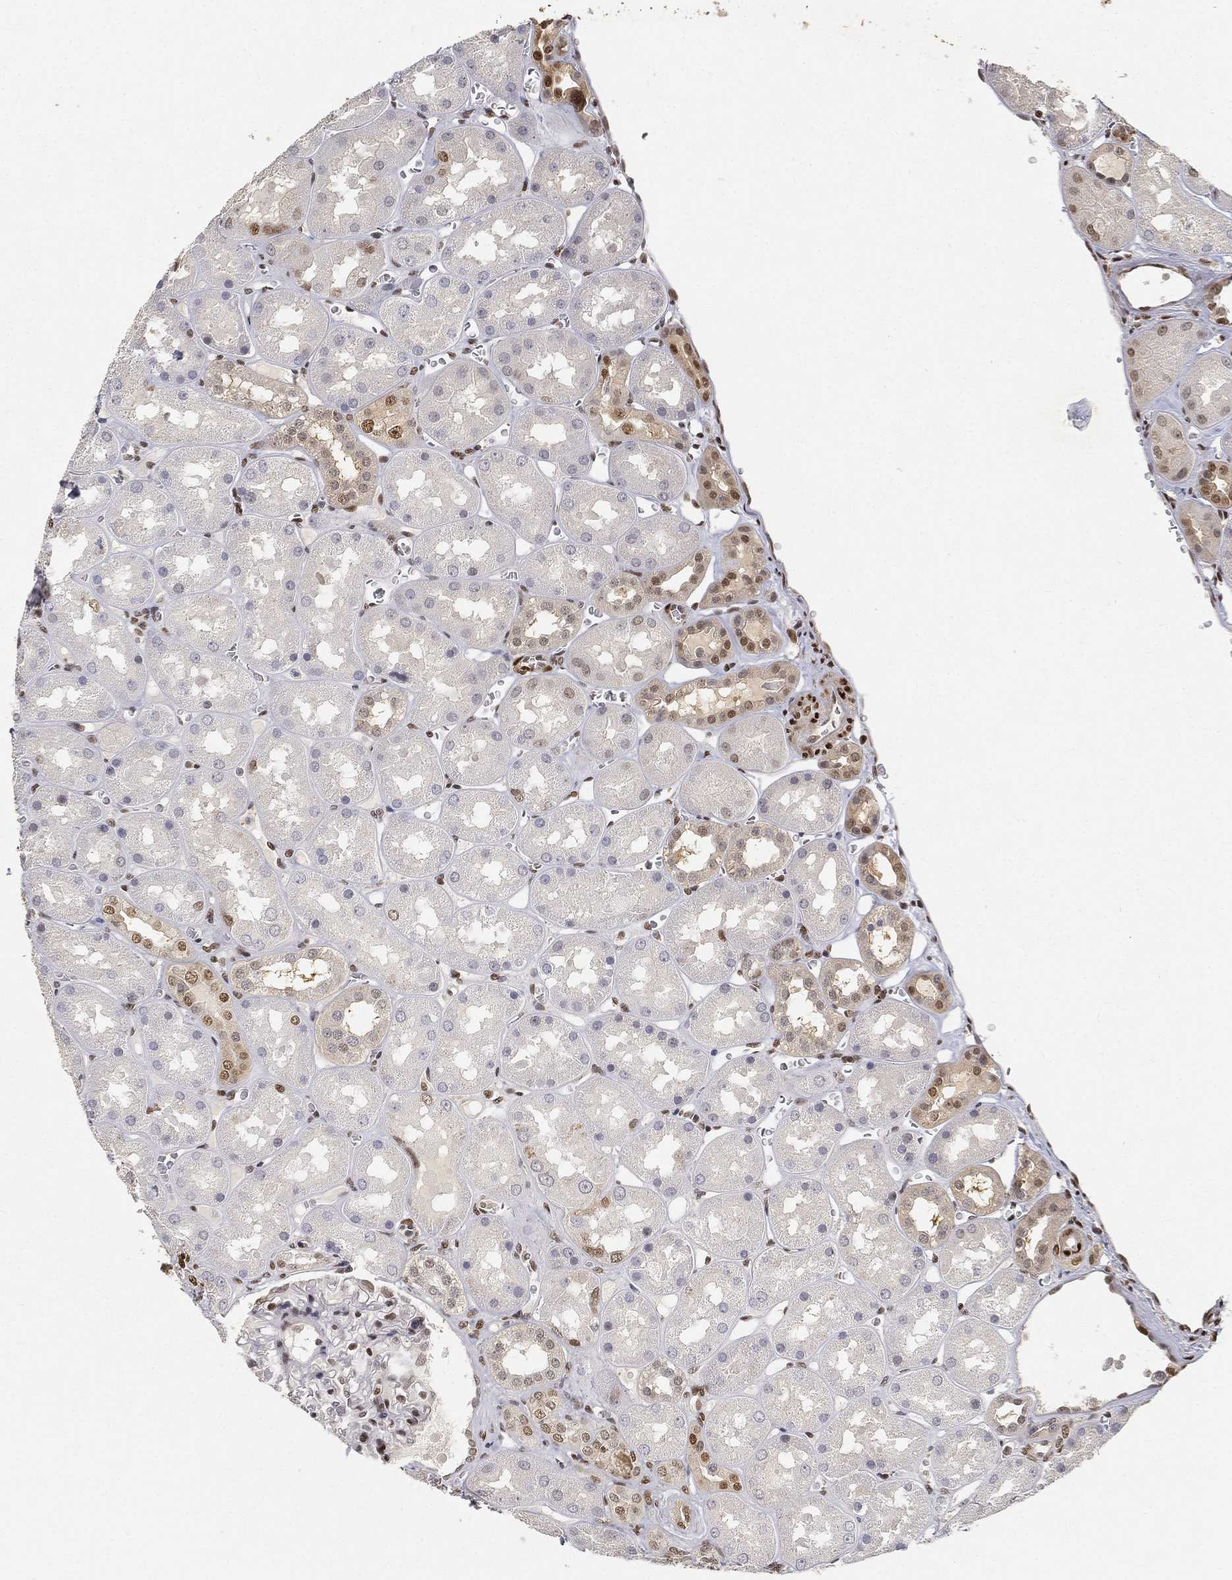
{"staining": {"intensity": "moderate", "quantity": "<25%", "location": "nuclear"}, "tissue": "kidney", "cell_type": "Cells in glomeruli", "image_type": "normal", "snomed": [{"axis": "morphology", "description": "Normal tissue, NOS"}, {"axis": "topography", "description": "Kidney"}], "caption": "Protein expression analysis of benign kidney displays moderate nuclear positivity in about <25% of cells in glomeruli. Using DAB (brown) and hematoxylin (blue) stains, captured at high magnification using brightfield microscopy.", "gene": "CRTC3", "patient": {"sex": "male", "age": 73}}